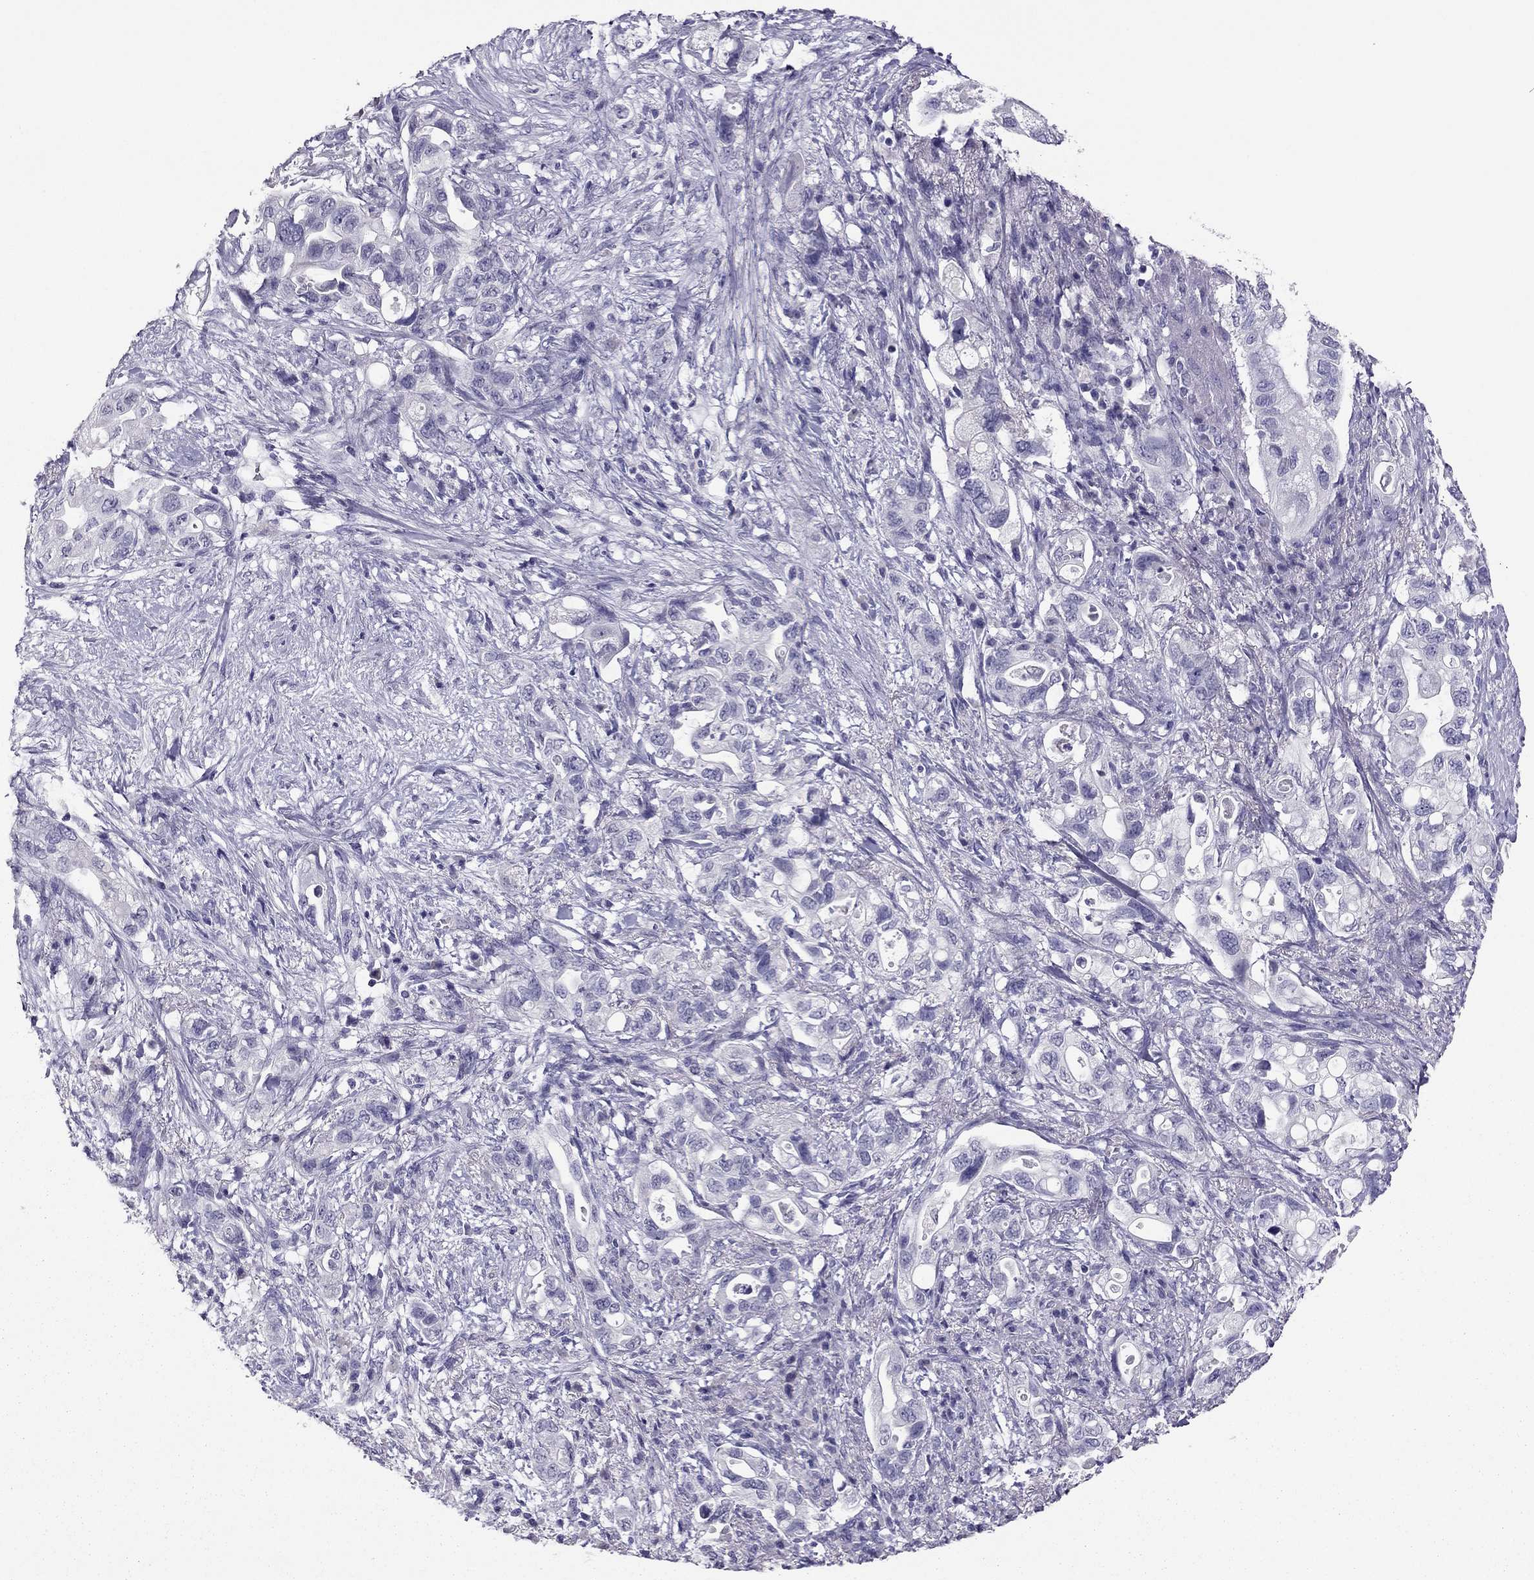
{"staining": {"intensity": "negative", "quantity": "none", "location": "none"}, "tissue": "pancreatic cancer", "cell_type": "Tumor cells", "image_type": "cancer", "snomed": [{"axis": "morphology", "description": "Adenocarcinoma, NOS"}, {"axis": "topography", "description": "Pancreas"}], "caption": "Immunohistochemistry histopathology image of human adenocarcinoma (pancreatic) stained for a protein (brown), which shows no positivity in tumor cells.", "gene": "RHO", "patient": {"sex": "female", "age": 72}}